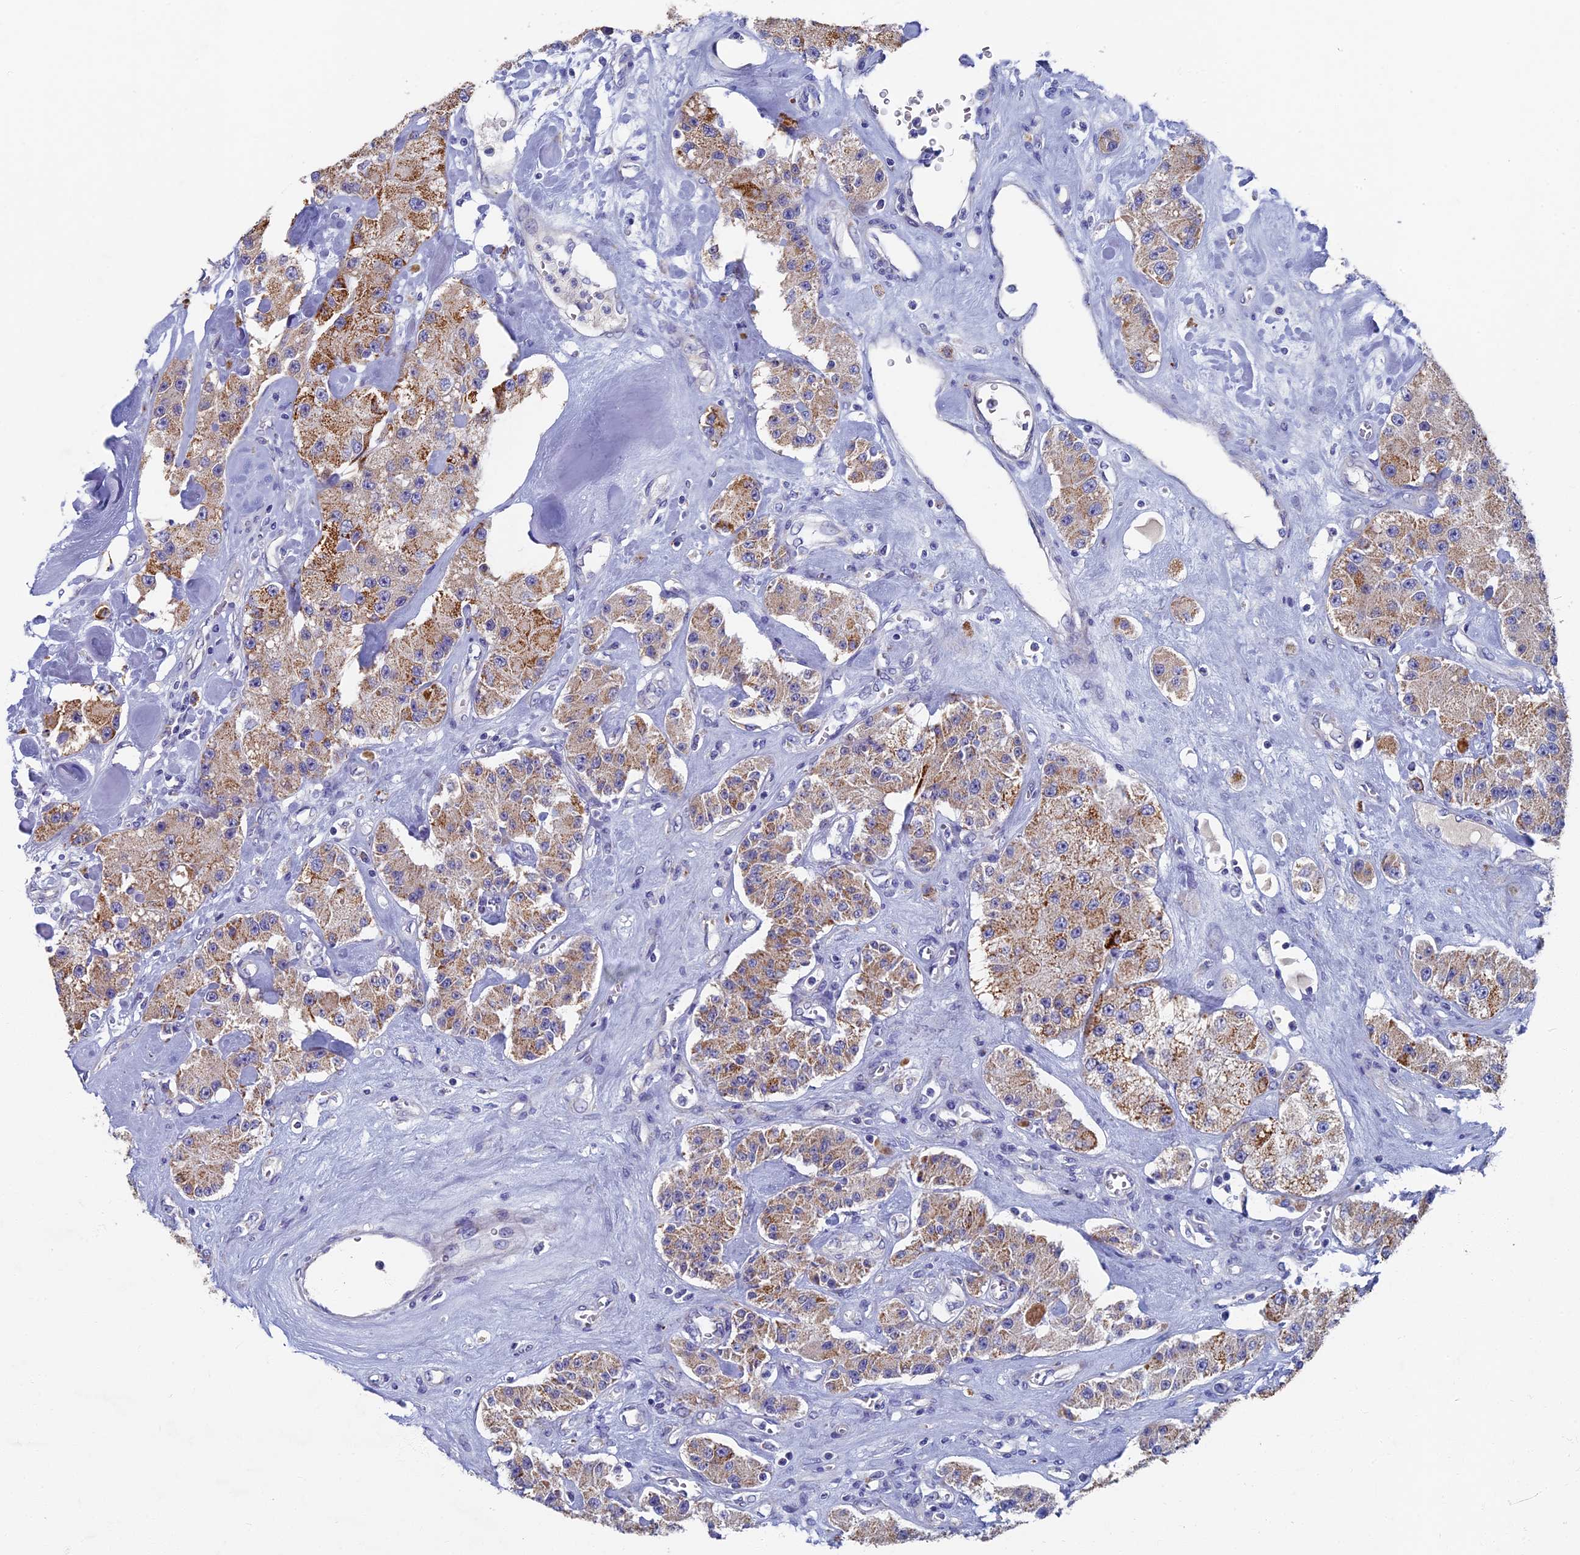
{"staining": {"intensity": "moderate", "quantity": ">75%", "location": "cytoplasmic/membranous"}, "tissue": "carcinoid", "cell_type": "Tumor cells", "image_type": "cancer", "snomed": [{"axis": "morphology", "description": "Carcinoid, malignant, NOS"}, {"axis": "topography", "description": "Pancreas"}], "caption": "Immunohistochemical staining of human carcinoid shows moderate cytoplasmic/membranous protein expression in about >75% of tumor cells. Nuclei are stained in blue.", "gene": "OAT", "patient": {"sex": "male", "age": 41}}